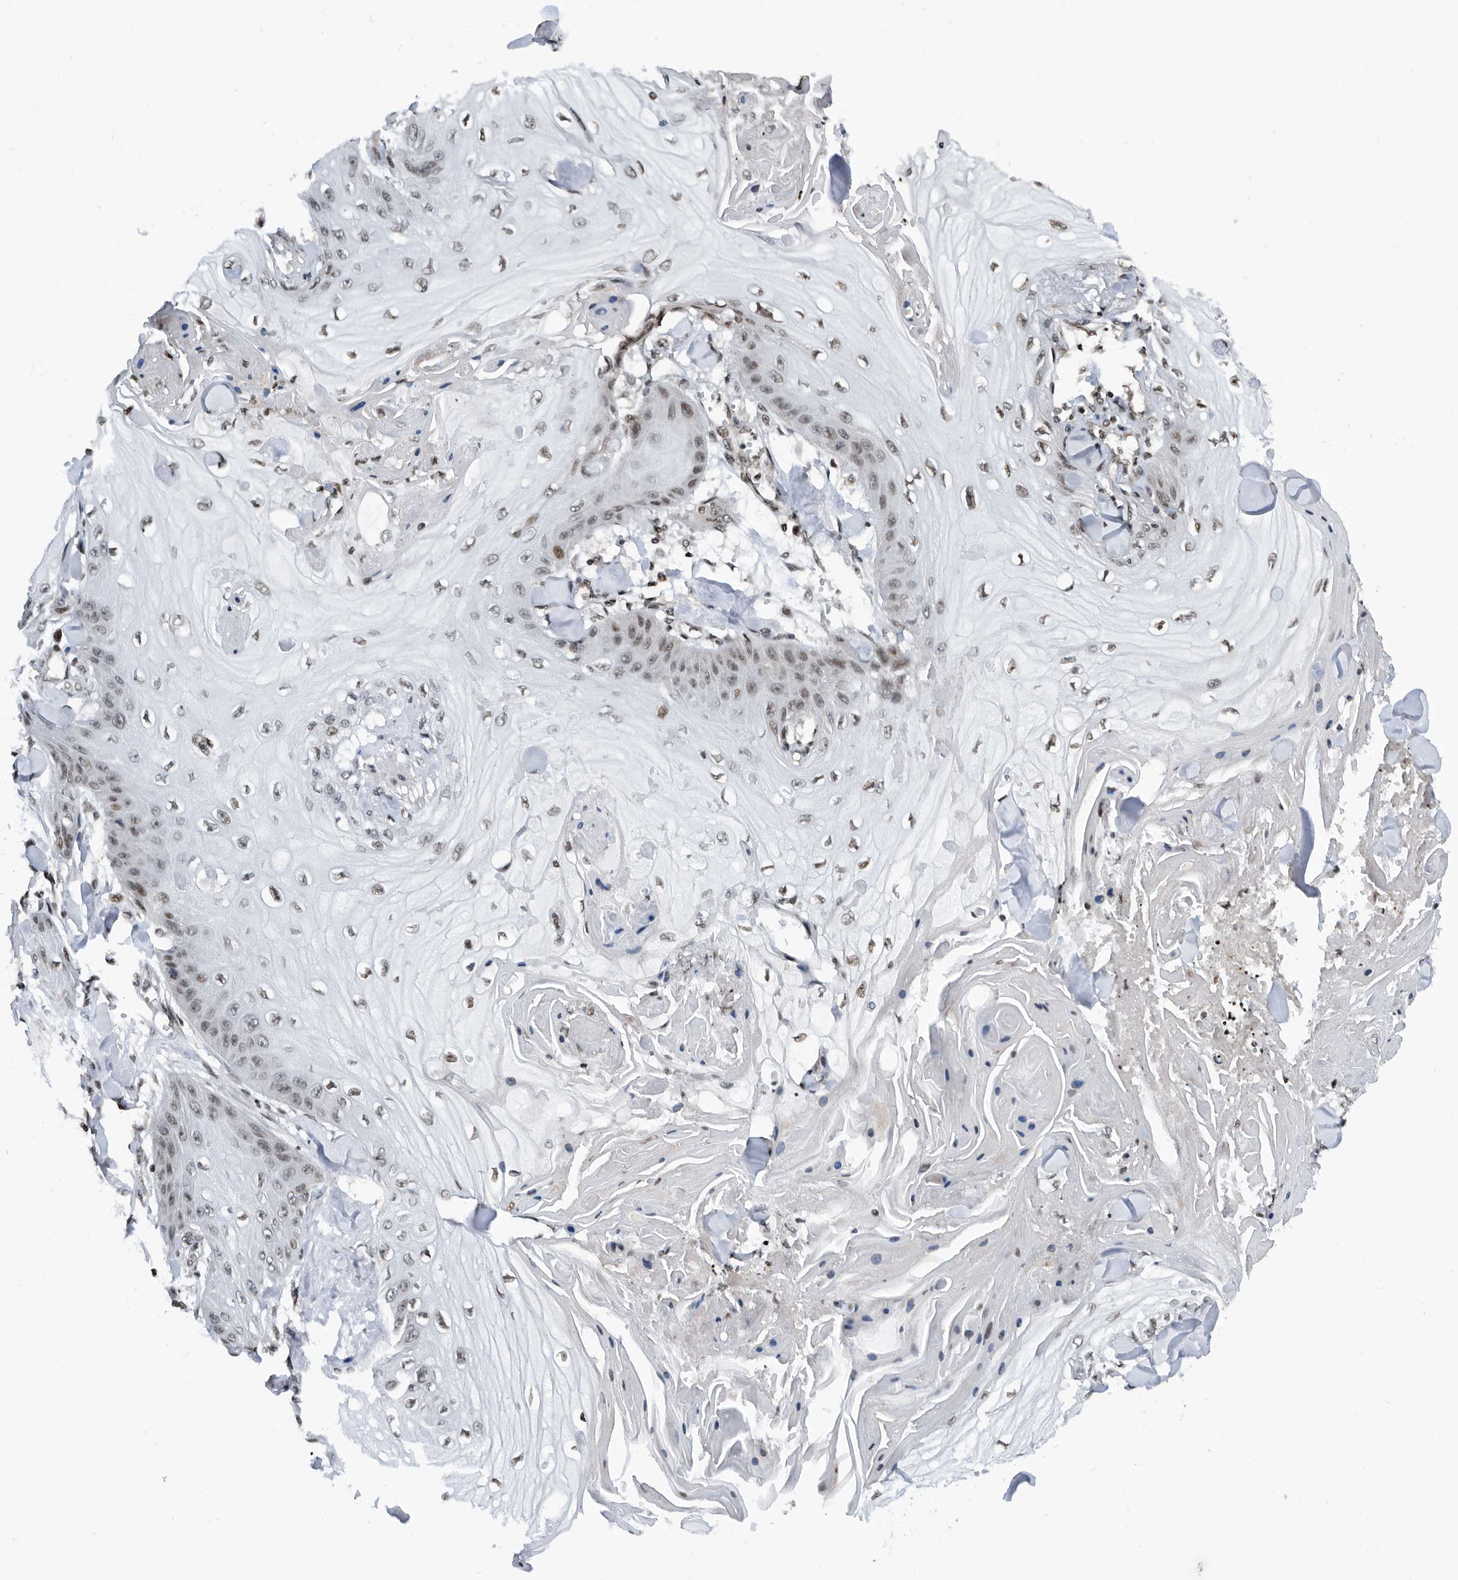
{"staining": {"intensity": "weak", "quantity": "25%-75%", "location": "nuclear"}, "tissue": "skin cancer", "cell_type": "Tumor cells", "image_type": "cancer", "snomed": [{"axis": "morphology", "description": "Squamous cell carcinoma, NOS"}, {"axis": "topography", "description": "Skin"}], "caption": "Immunohistochemistry image of neoplastic tissue: human skin cancer stained using IHC reveals low levels of weak protein expression localized specifically in the nuclear of tumor cells, appearing as a nuclear brown color.", "gene": "SNRNP48", "patient": {"sex": "male", "age": 74}}